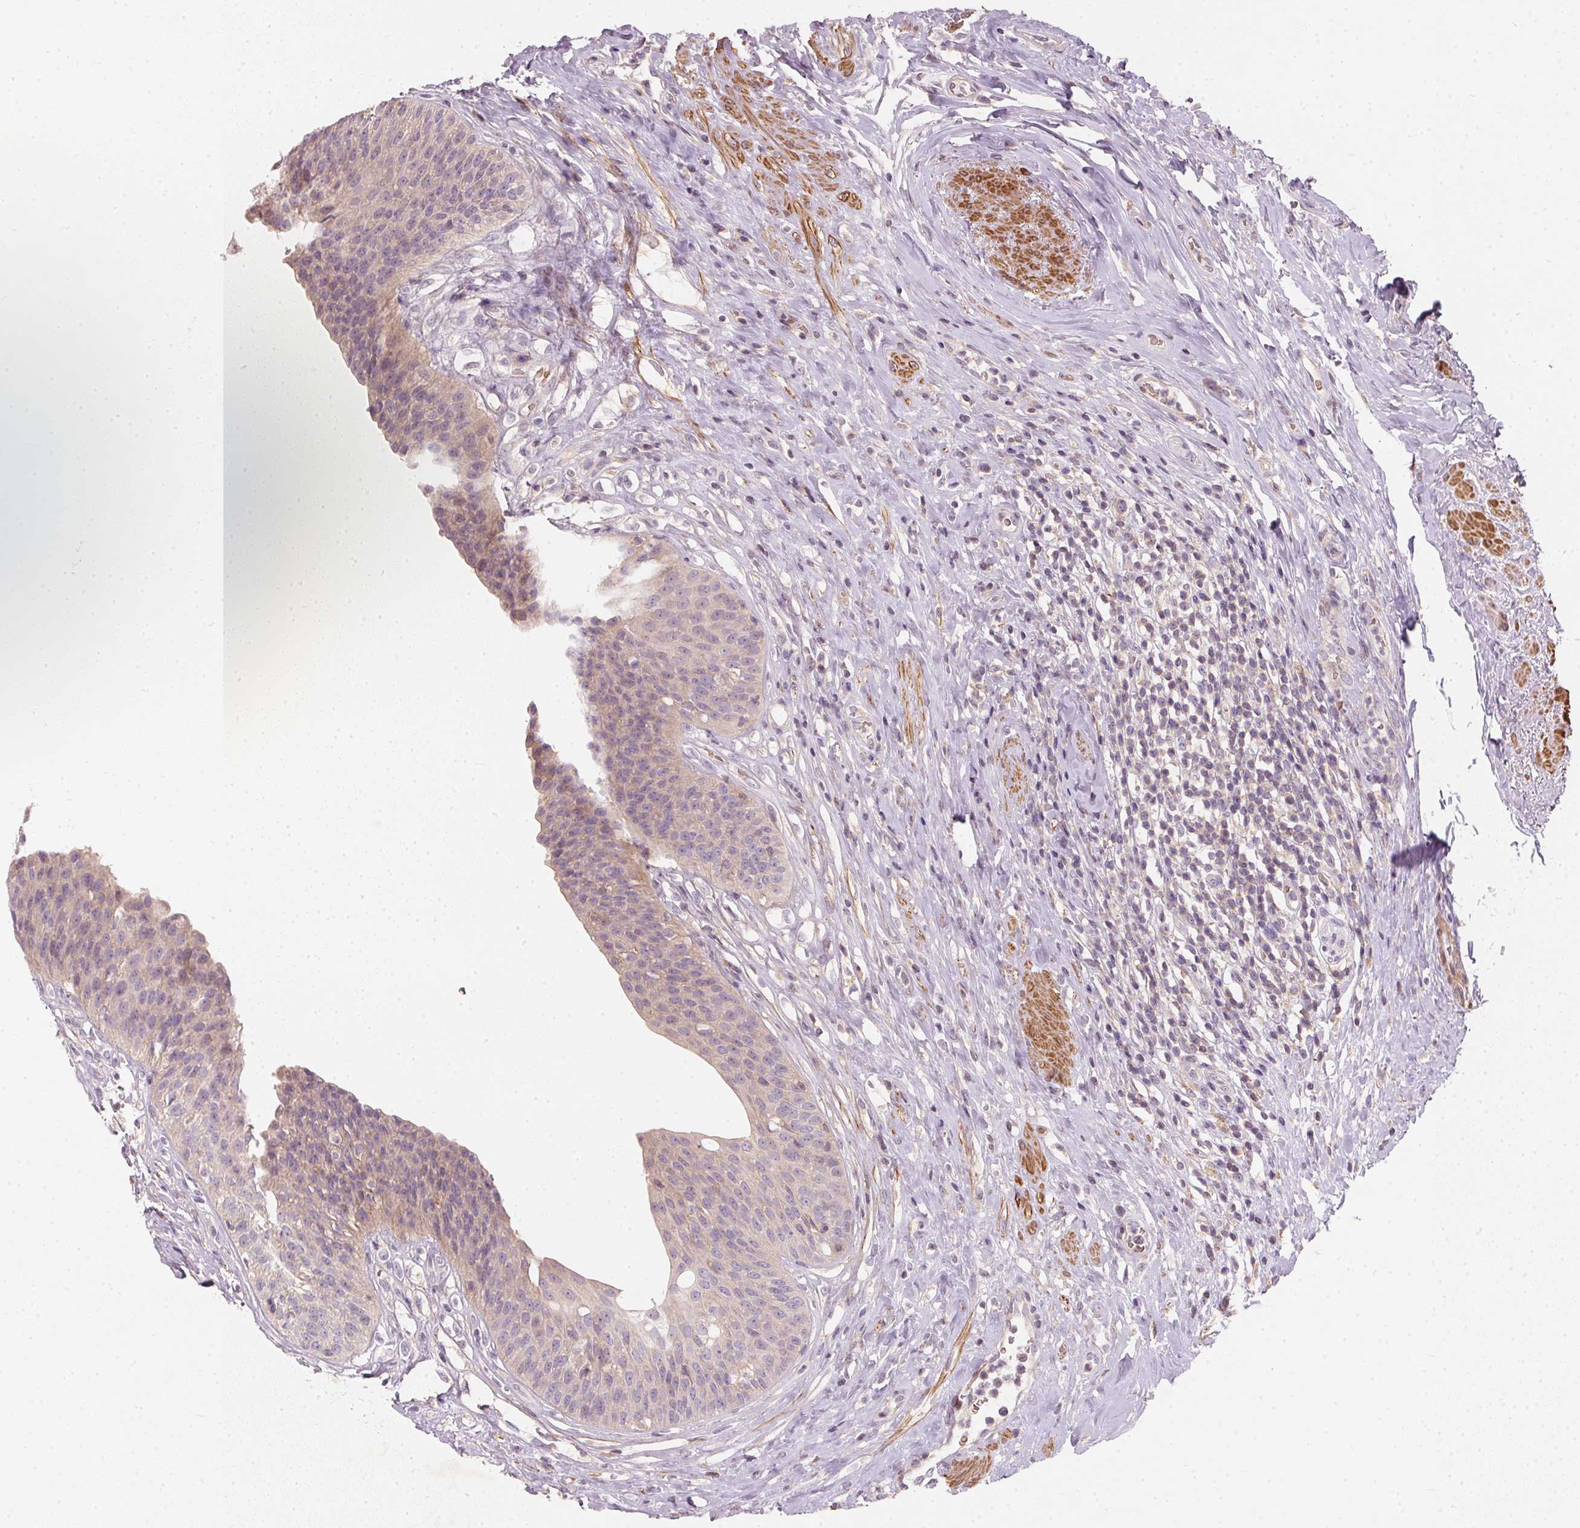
{"staining": {"intensity": "weak", "quantity": "<25%", "location": "cytoplasmic/membranous"}, "tissue": "urinary bladder", "cell_type": "Urothelial cells", "image_type": "normal", "snomed": [{"axis": "morphology", "description": "Normal tissue, NOS"}, {"axis": "topography", "description": "Urinary bladder"}], "caption": "This is a histopathology image of IHC staining of normal urinary bladder, which shows no expression in urothelial cells.", "gene": "KCNK15", "patient": {"sex": "female", "age": 56}}